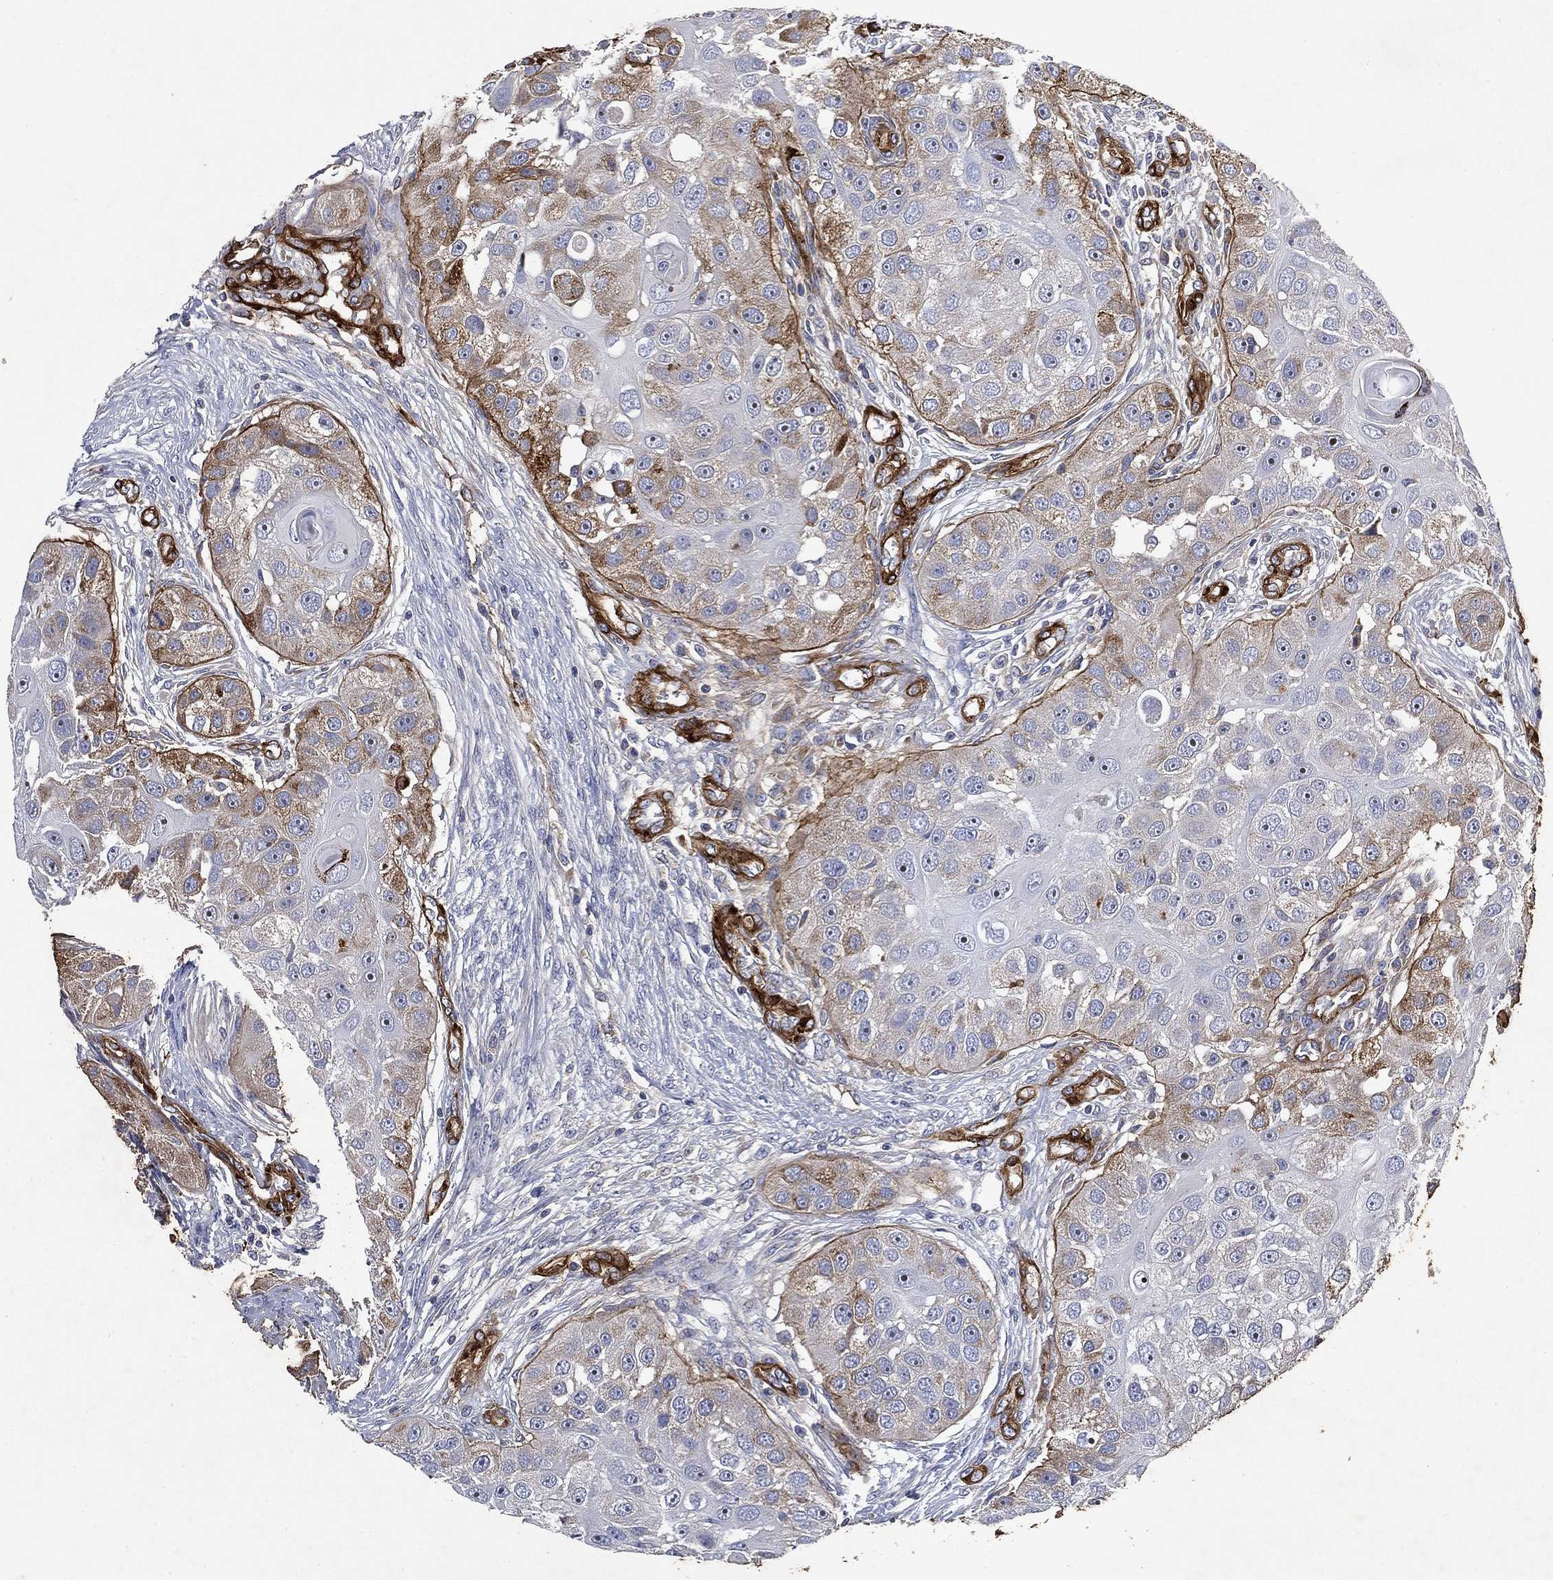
{"staining": {"intensity": "weak", "quantity": "25%-75%", "location": "cytoplasmic/membranous"}, "tissue": "head and neck cancer", "cell_type": "Tumor cells", "image_type": "cancer", "snomed": [{"axis": "morphology", "description": "Normal tissue, NOS"}, {"axis": "morphology", "description": "Squamous cell carcinoma, NOS"}, {"axis": "topography", "description": "Skeletal muscle"}, {"axis": "topography", "description": "Head-Neck"}], "caption": "The micrograph demonstrates a brown stain indicating the presence of a protein in the cytoplasmic/membranous of tumor cells in head and neck squamous cell carcinoma.", "gene": "COL4A2", "patient": {"sex": "male", "age": 51}}